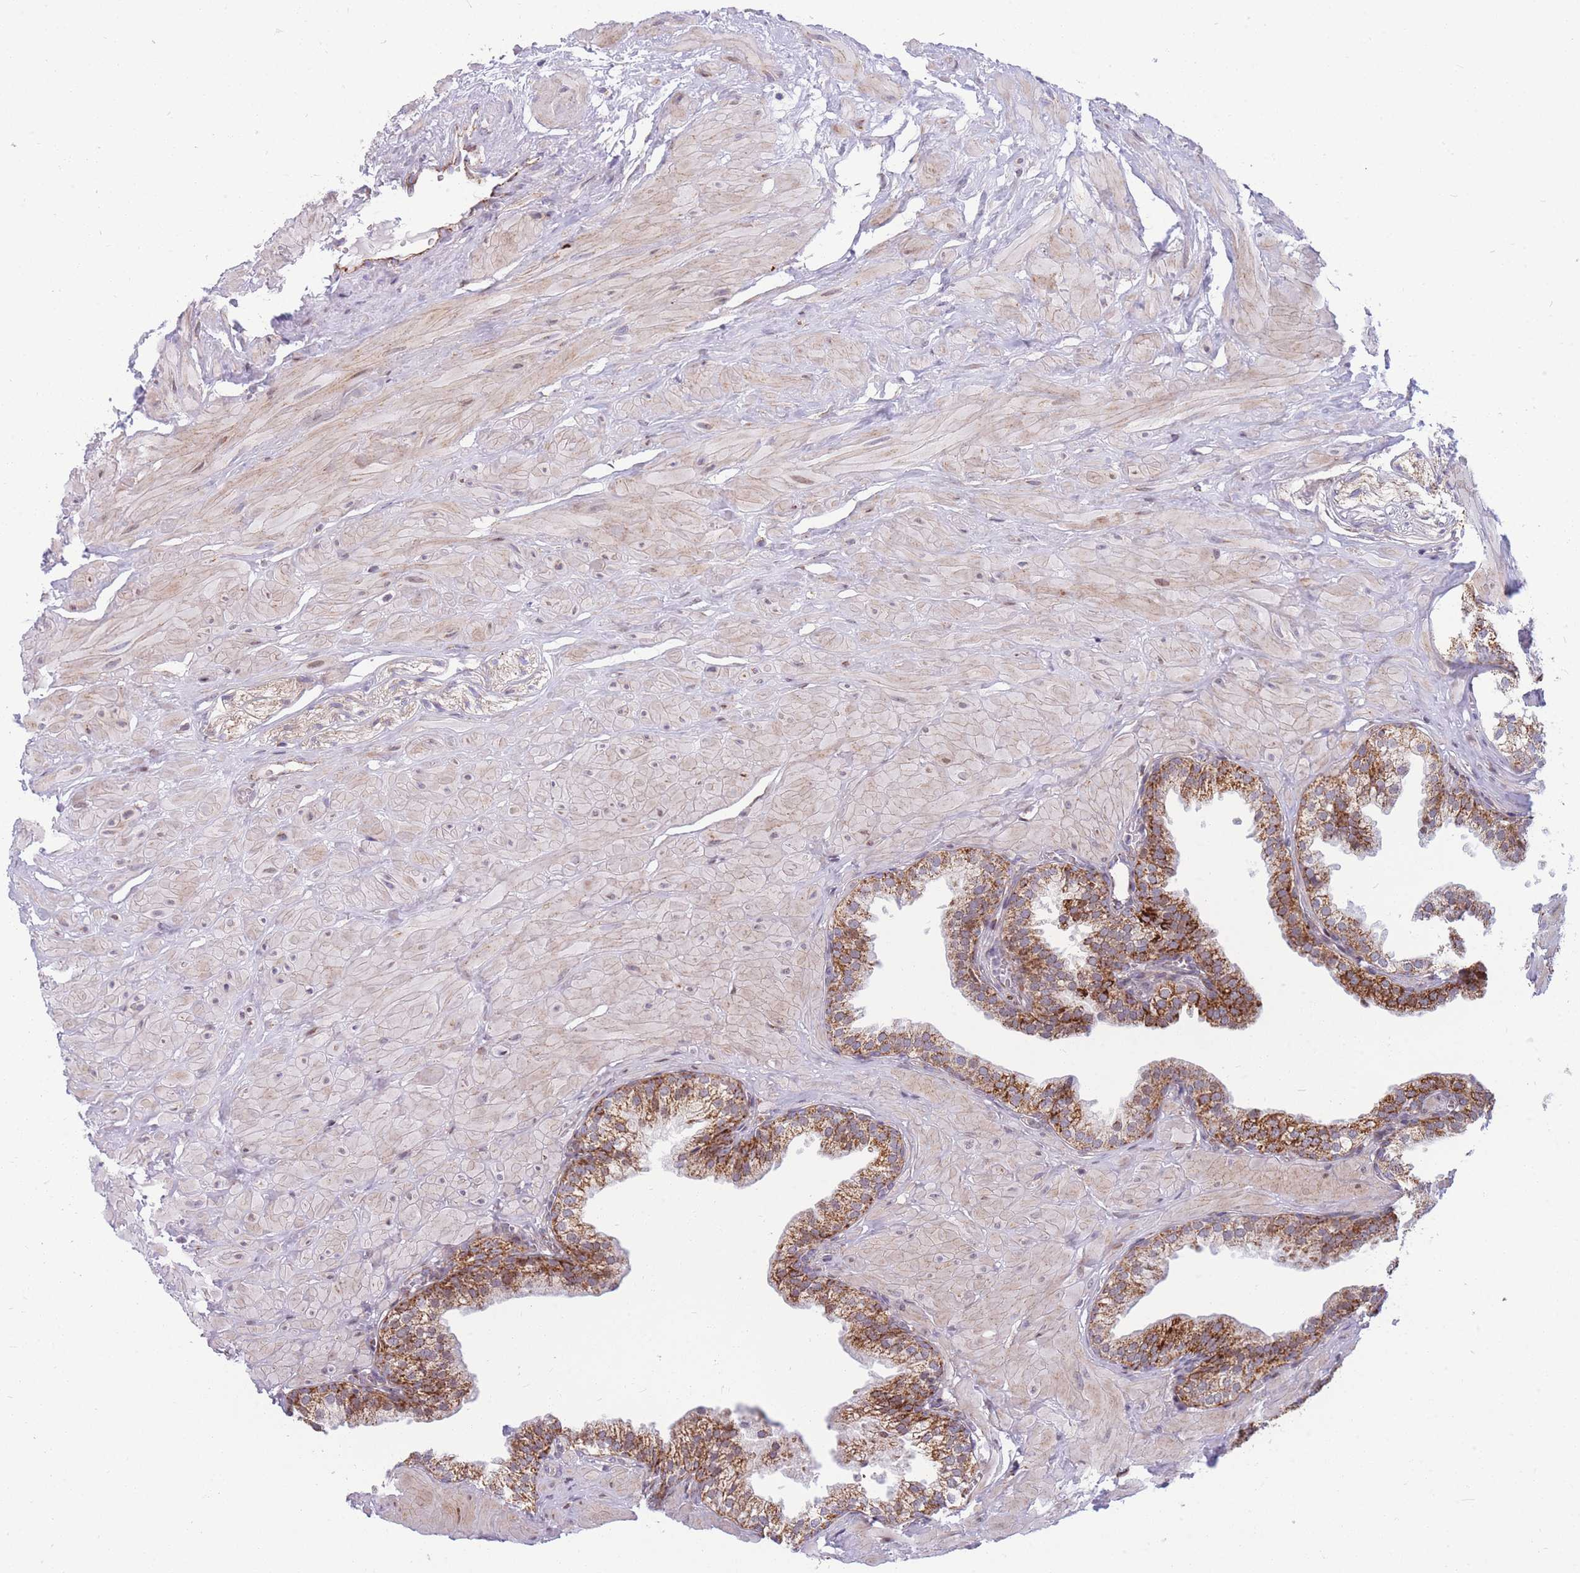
{"staining": {"intensity": "strong", "quantity": "25%-75%", "location": "cytoplasmic/membranous"}, "tissue": "prostate", "cell_type": "Glandular cells", "image_type": "normal", "snomed": [{"axis": "morphology", "description": "Normal tissue, NOS"}, {"axis": "topography", "description": "Prostate"}, {"axis": "topography", "description": "Peripheral nerve tissue"}], "caption": "The immunohistochemical stain labels strong cytoplasmic/membranous staining in glandular cells of benign prostate. (DAB = brown stain, brightfield microscopy at high magnification).", "gene": "HSPE1", "patient": {"sex": "male", "age": 55}}